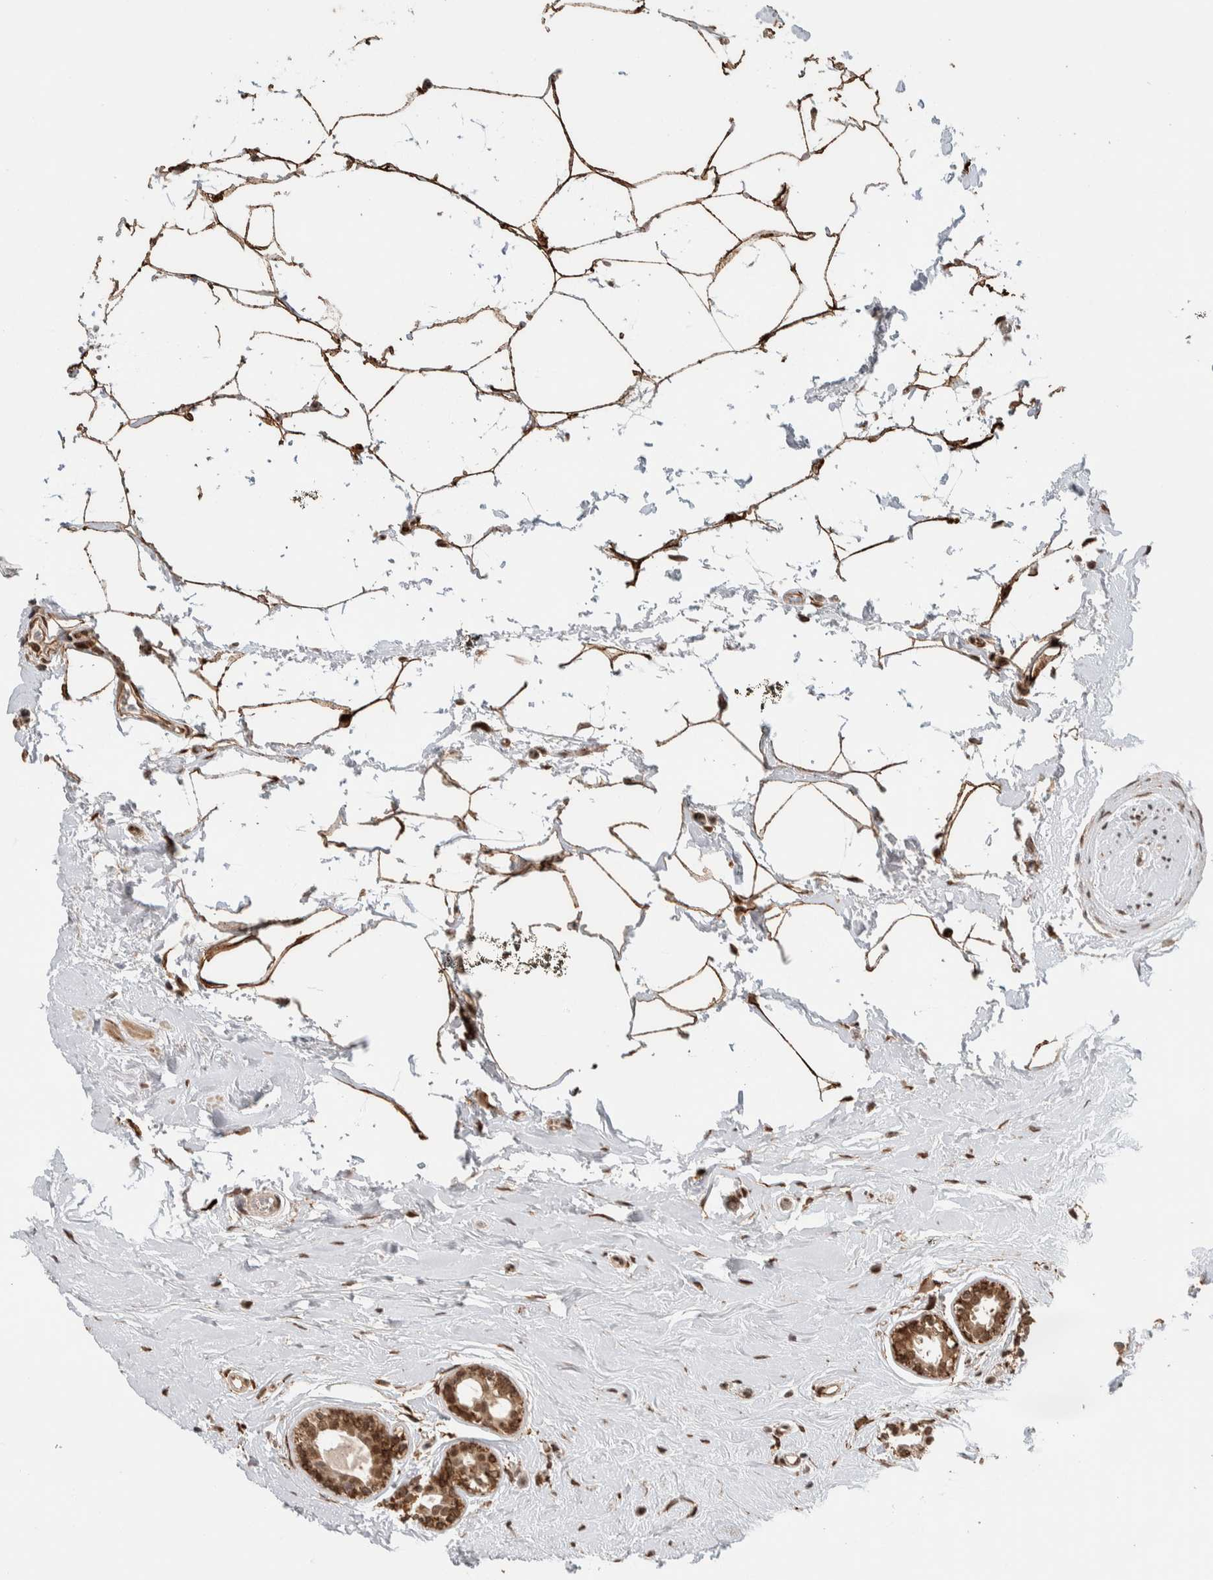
{"staining": {"intensity": "moderate", "quantity": ">75%", "location": "cytoplasmic/membranous,nuclear"}, "tissue": "breast cancer", "cell_type": "Tumor cells", "image_type": "cancer", "snomed": [{"axis": "morphology", "description": "Duct carcinoma"}, {"axis": "topography", "description": "Breast"}], "caption": "Immunohistochemistry (IHC) micrograph of human breast infiltrating ductal carcinoma stained for a protein (brown), which reveals medium levels of moderate cytoplasmic/membranous and nuclear staining in approximately >75% of tumor cells.", "gene": "TNRC18", "patient": {"sex": "female", "age": 55}}